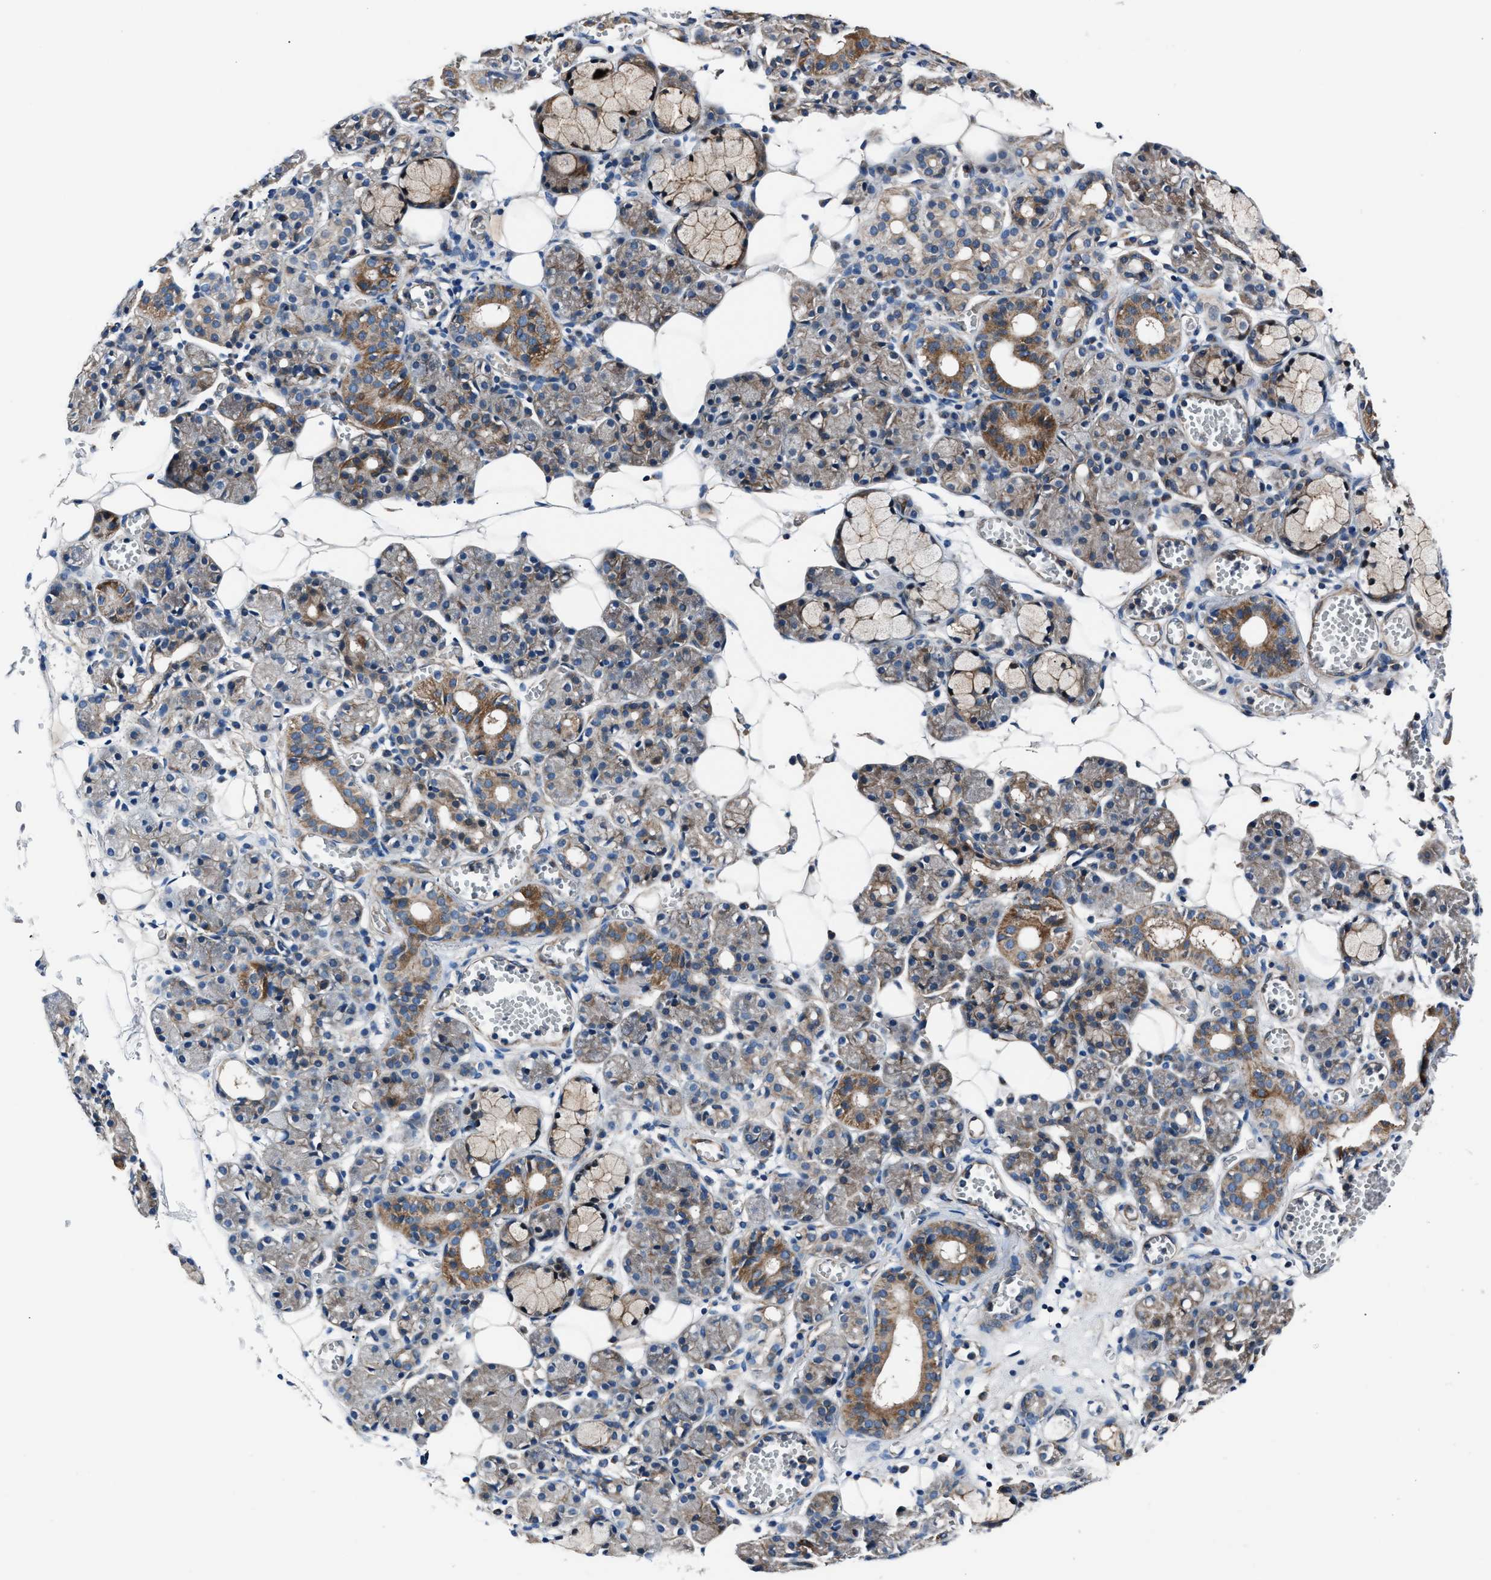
{"staining": {"intensity": "moderate", "quantity": "25%-75%", "location": "cytoplasmic/membranous"}, "tissue": "salivary gland", "cell_type": "Glandular cells", "image_type": "normal", "snomed": [{"axis": "morphology", "description": "Normal tissue, NOS"}, {"axis": "topography", "description": "Salivary gland"}], "caption": "An immunohistochemistry (IHC) image of benign tissue is shown. Protein staining in brown highlights moderate cytoplasmic/membranous positivity in salivary gland within glandular cells. (Stains: DAB in brown, nuclei in blue, Microscopy: brightfield microscopy at high magnification).", "gene": "ENSG00000281039", "patient": {"sex": "male", "age": 63}}